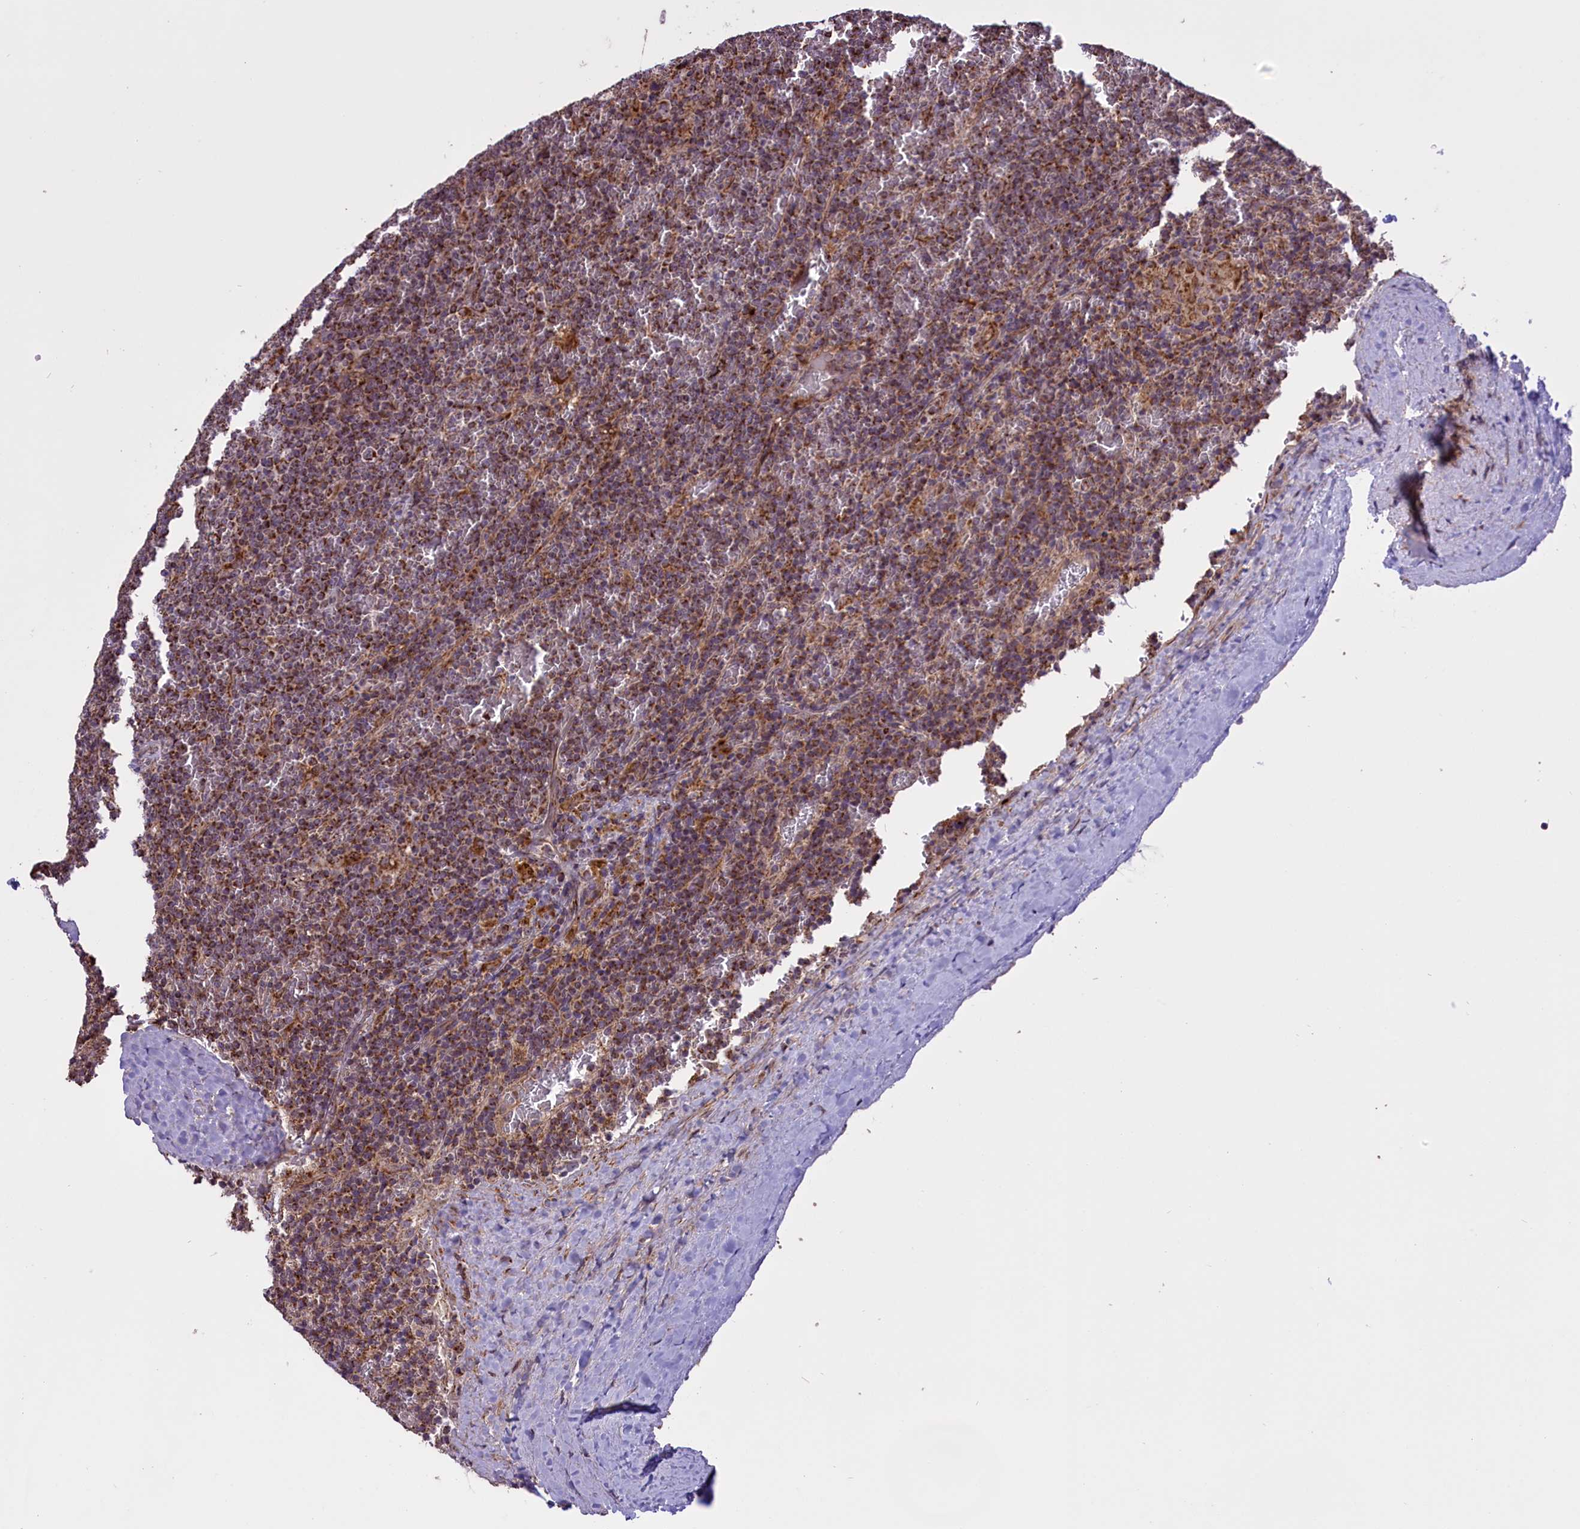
{"staining": {"intensity": "strong", "quantity": ">75%", "location": "cytoplasmic/membranous"}, "tissue": "lymphoma", "cell_type": "Tumor cells", "image_type": "cancer", "snomed": [{"axis": "morphology", "description": "Malignant lymphoma, non-Hodgkin's type, Low grade"}, {"axis": "topography", "description": "Spleen"}], "caption": "Tumor cells show high levels of strong cytoplasmic/membranous expression in approximately >75% of cells in malignant lymphoma, non-Hodgkin's type (low-grade). Using DAB (3,3'-diaminobenzidine) (brown) and hematoxylin (blue) stains, captured at high magnification using brightfield microscopy.", "gene": "GLRX5", "patient": {"sex": "female", "age": 19}}